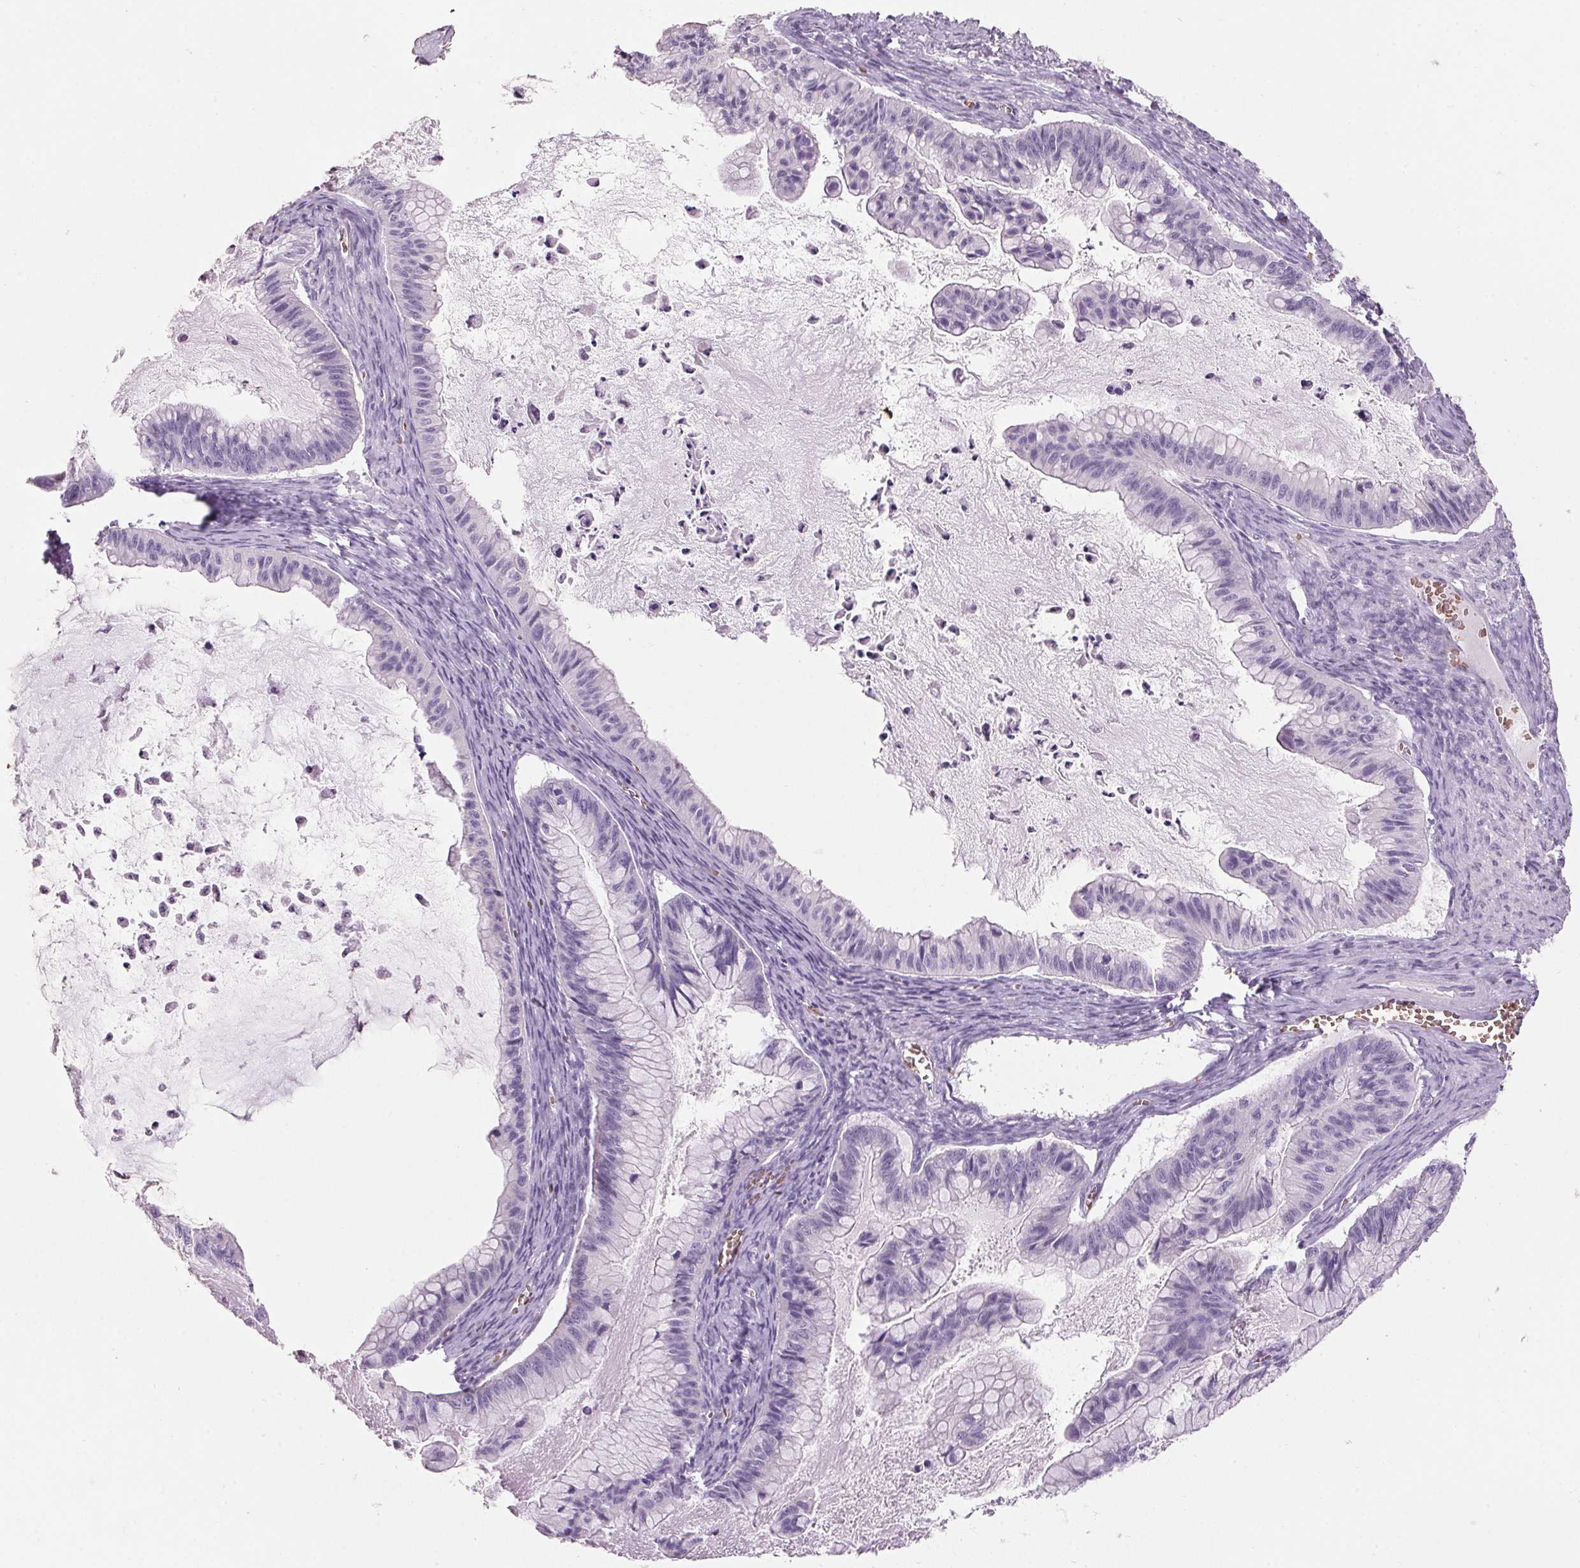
{"staining": {"intensity": "negative", "quantity": "none", "location": "none"}, "tissue": "ovarian cancer", "cell_type": "Tumor cells", "image_type": "cancer", "snomed": [{"axis": "morphology", "description": "Cystadenocarcinoma, mucinous, NOS"}, {"axis": "topography", "description": "Ovary"}], "caption": "Mucinous cystadenocarcinoma (ovarian) stained for a protein using immunohistochemistry demonstrates no expression tumor cells.", "gene": "HBQ1", "patient": {"sex": "female", "age": 72}}